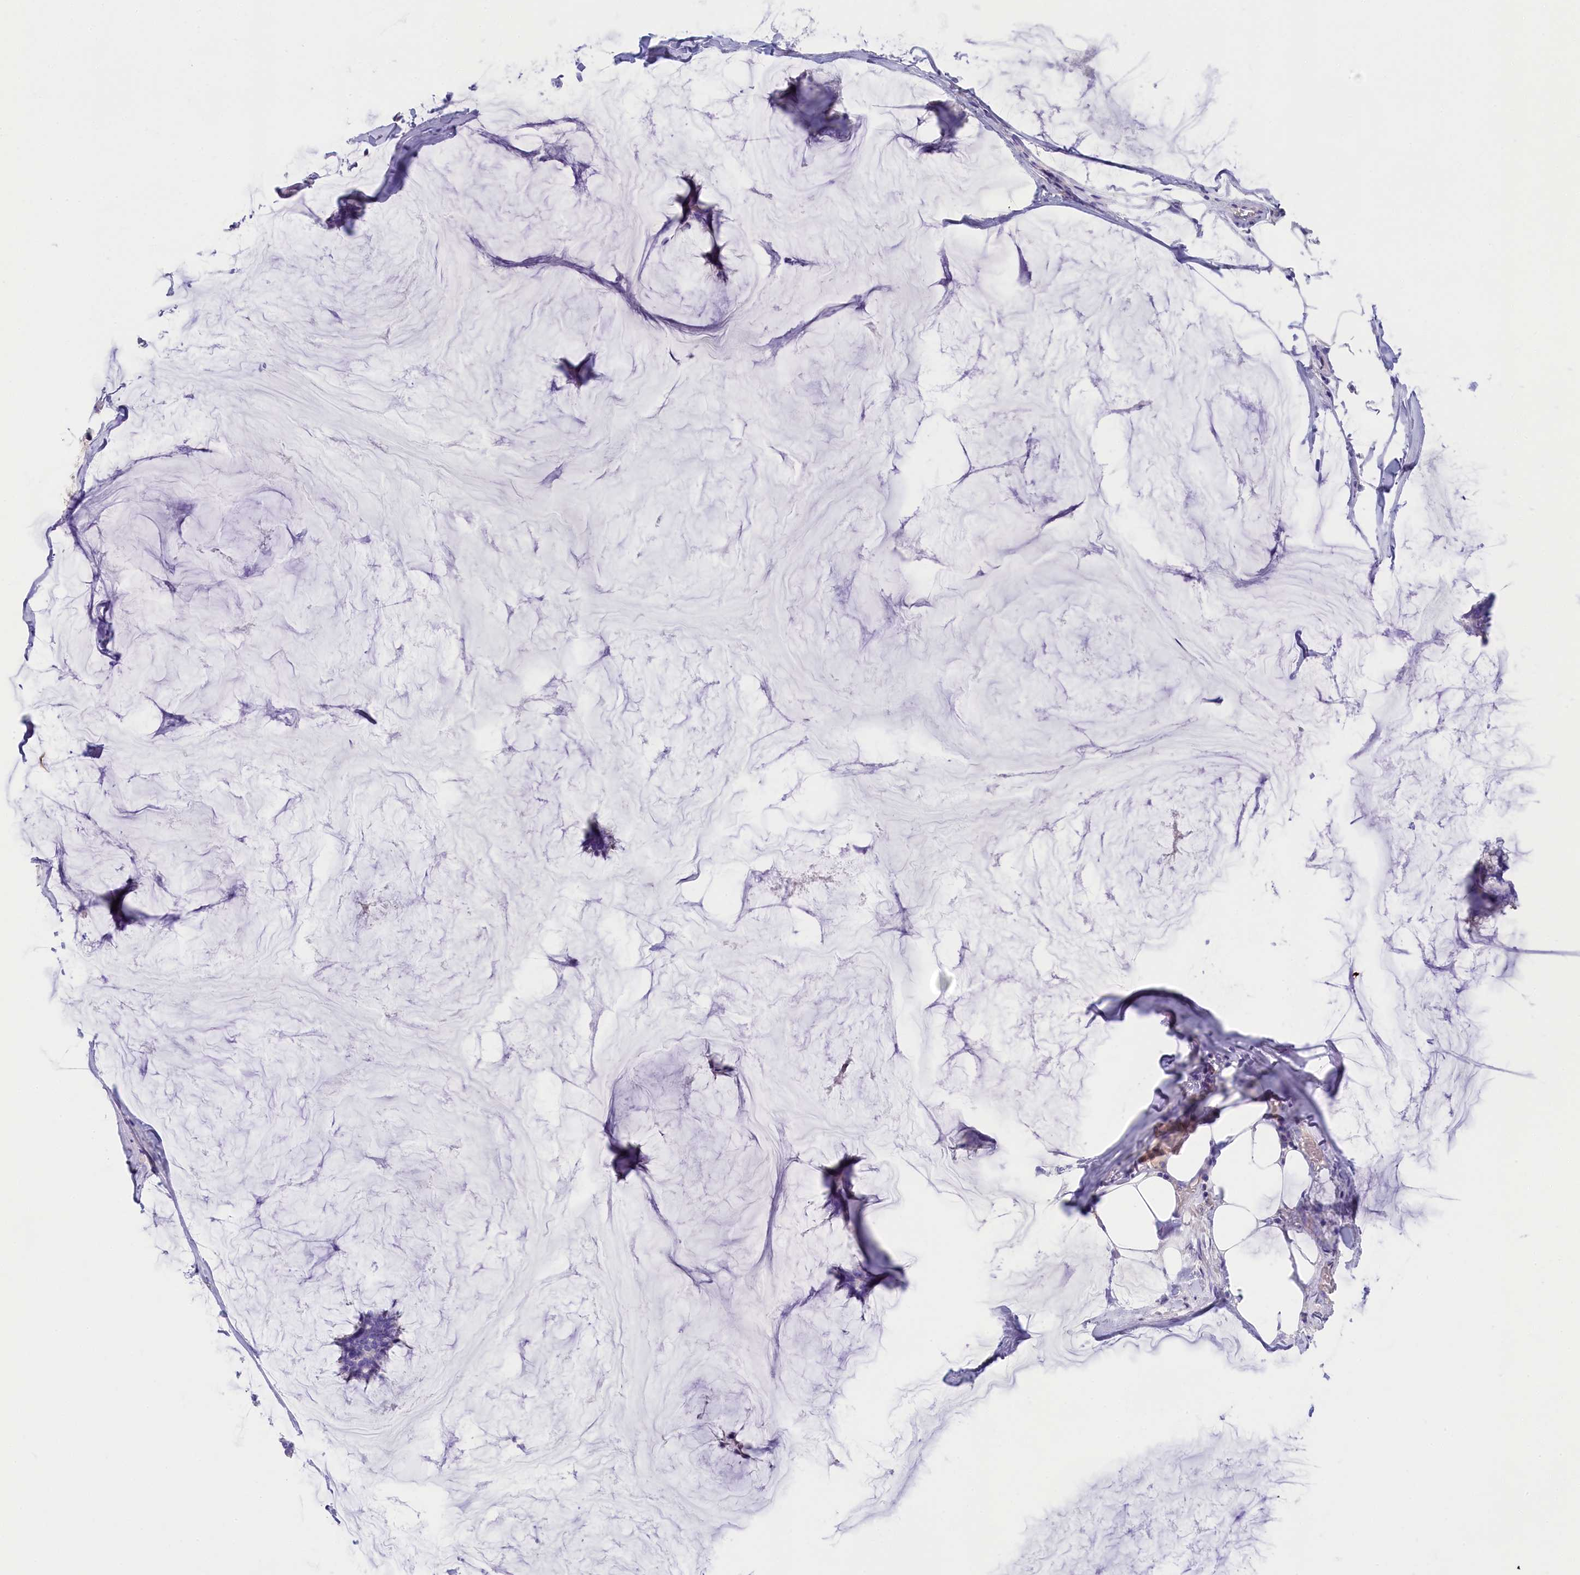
{"staining": {"intensity": "negative", "quantity": "none", "location": "none"}, "tissue": "breast cancer", "cell_type": "Tumor cells", "image_type": "cancer", "snomed": [{"axis": "morphology", "description": "Duct carcinoma"}, {"axis": "topography", "description": "Breast"}], "caption": "Immunohistochemistry of breast cancer (invasive ductal carcinoma) shows no staining in tumor cells.", "gene": "SULT2A1", "patient": {"sex": "female", "age": 93}}